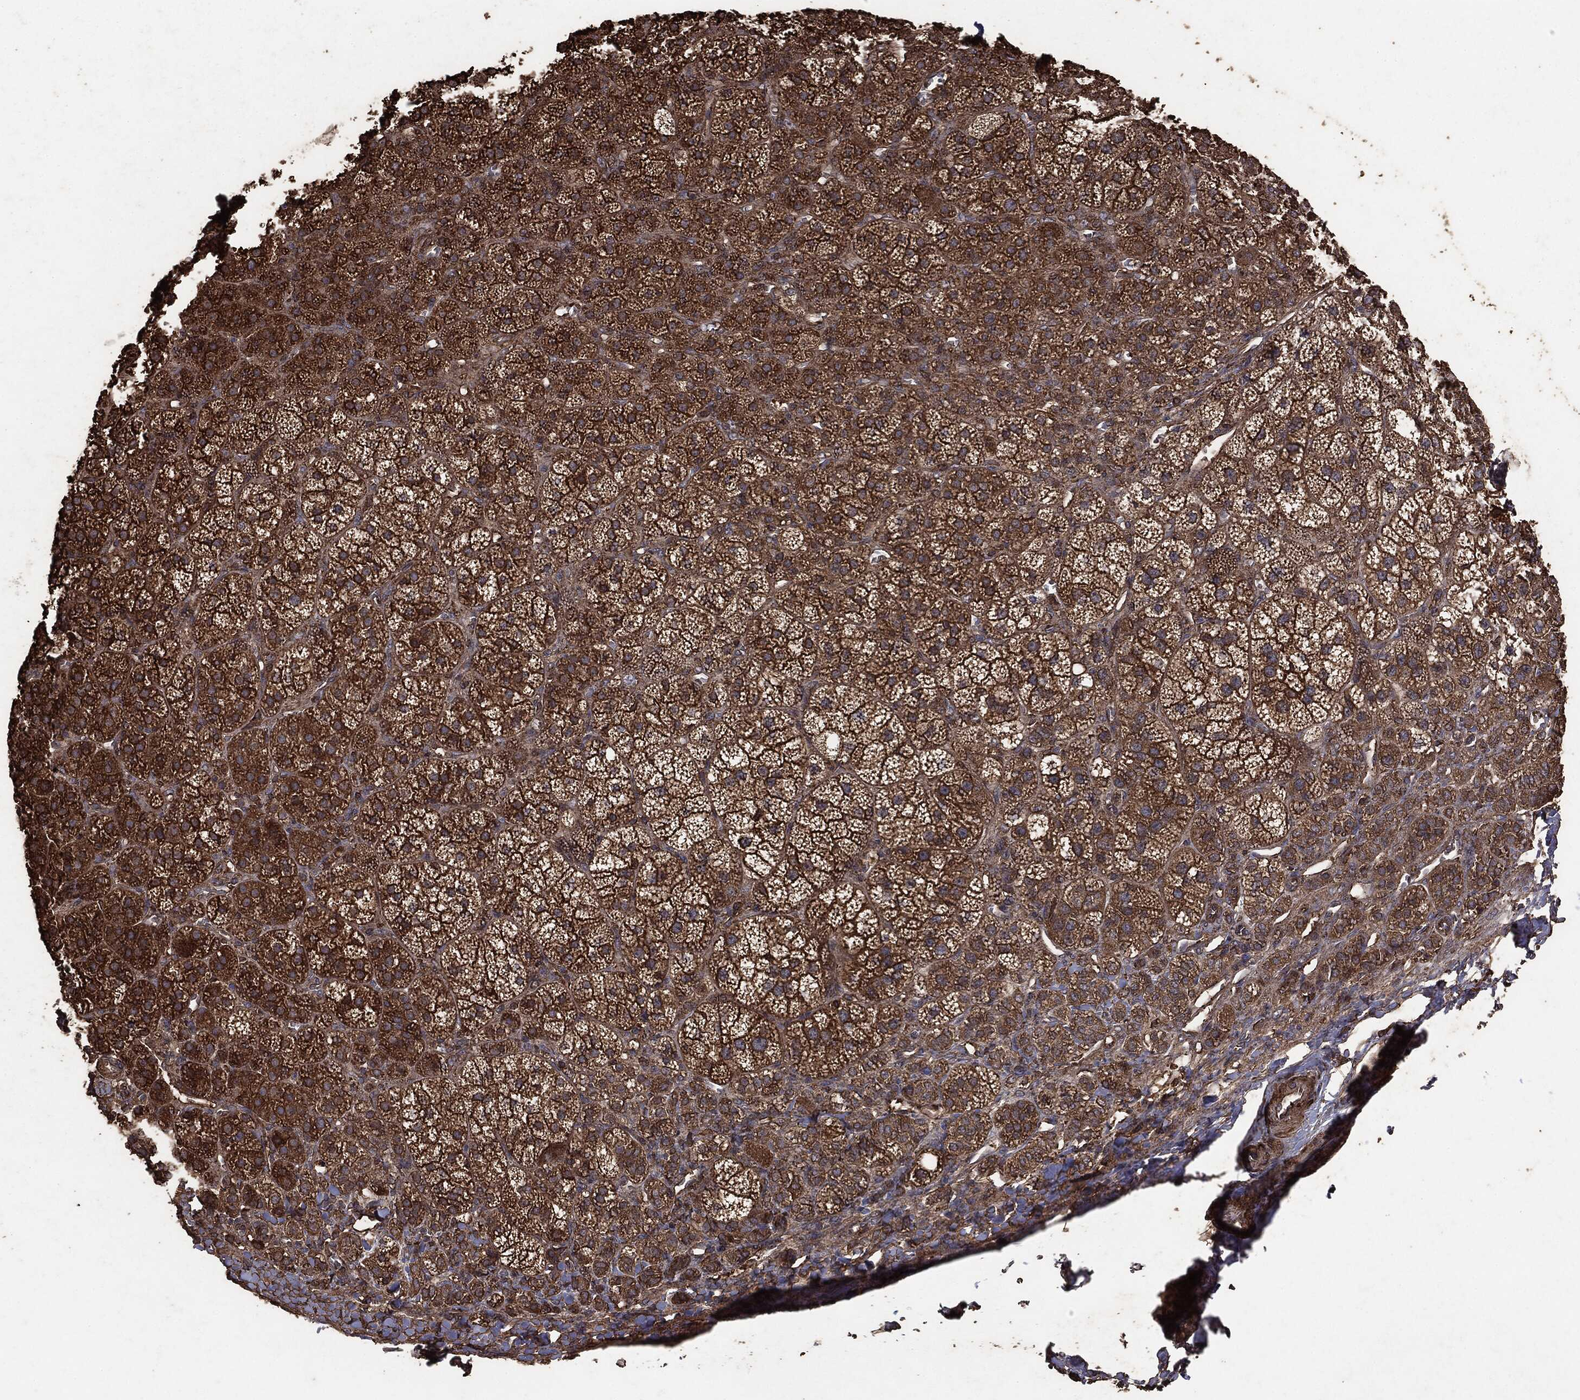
{"staining": {"intensity": "strong", "quantity": ">75%", "location": "cytoplasmic/membranous"}, "tissue": "adrenal gland", "cell_type": "Glandular cells", "image_type": "normal", "snomed": [{"axis": "morphology", "description": "Normal tissue, NOS"}, {"axis": "topography", "description": "Adrenal gland"}], "caption": "Immunohistochemical staining of unremarkable human adrenal gland exhibits high levels of strong cytoplasmic/membranous staining in approximately >75% of glandular cells.", "gene": "MTOR", "patient": {"sex": "female", "age": 60}}